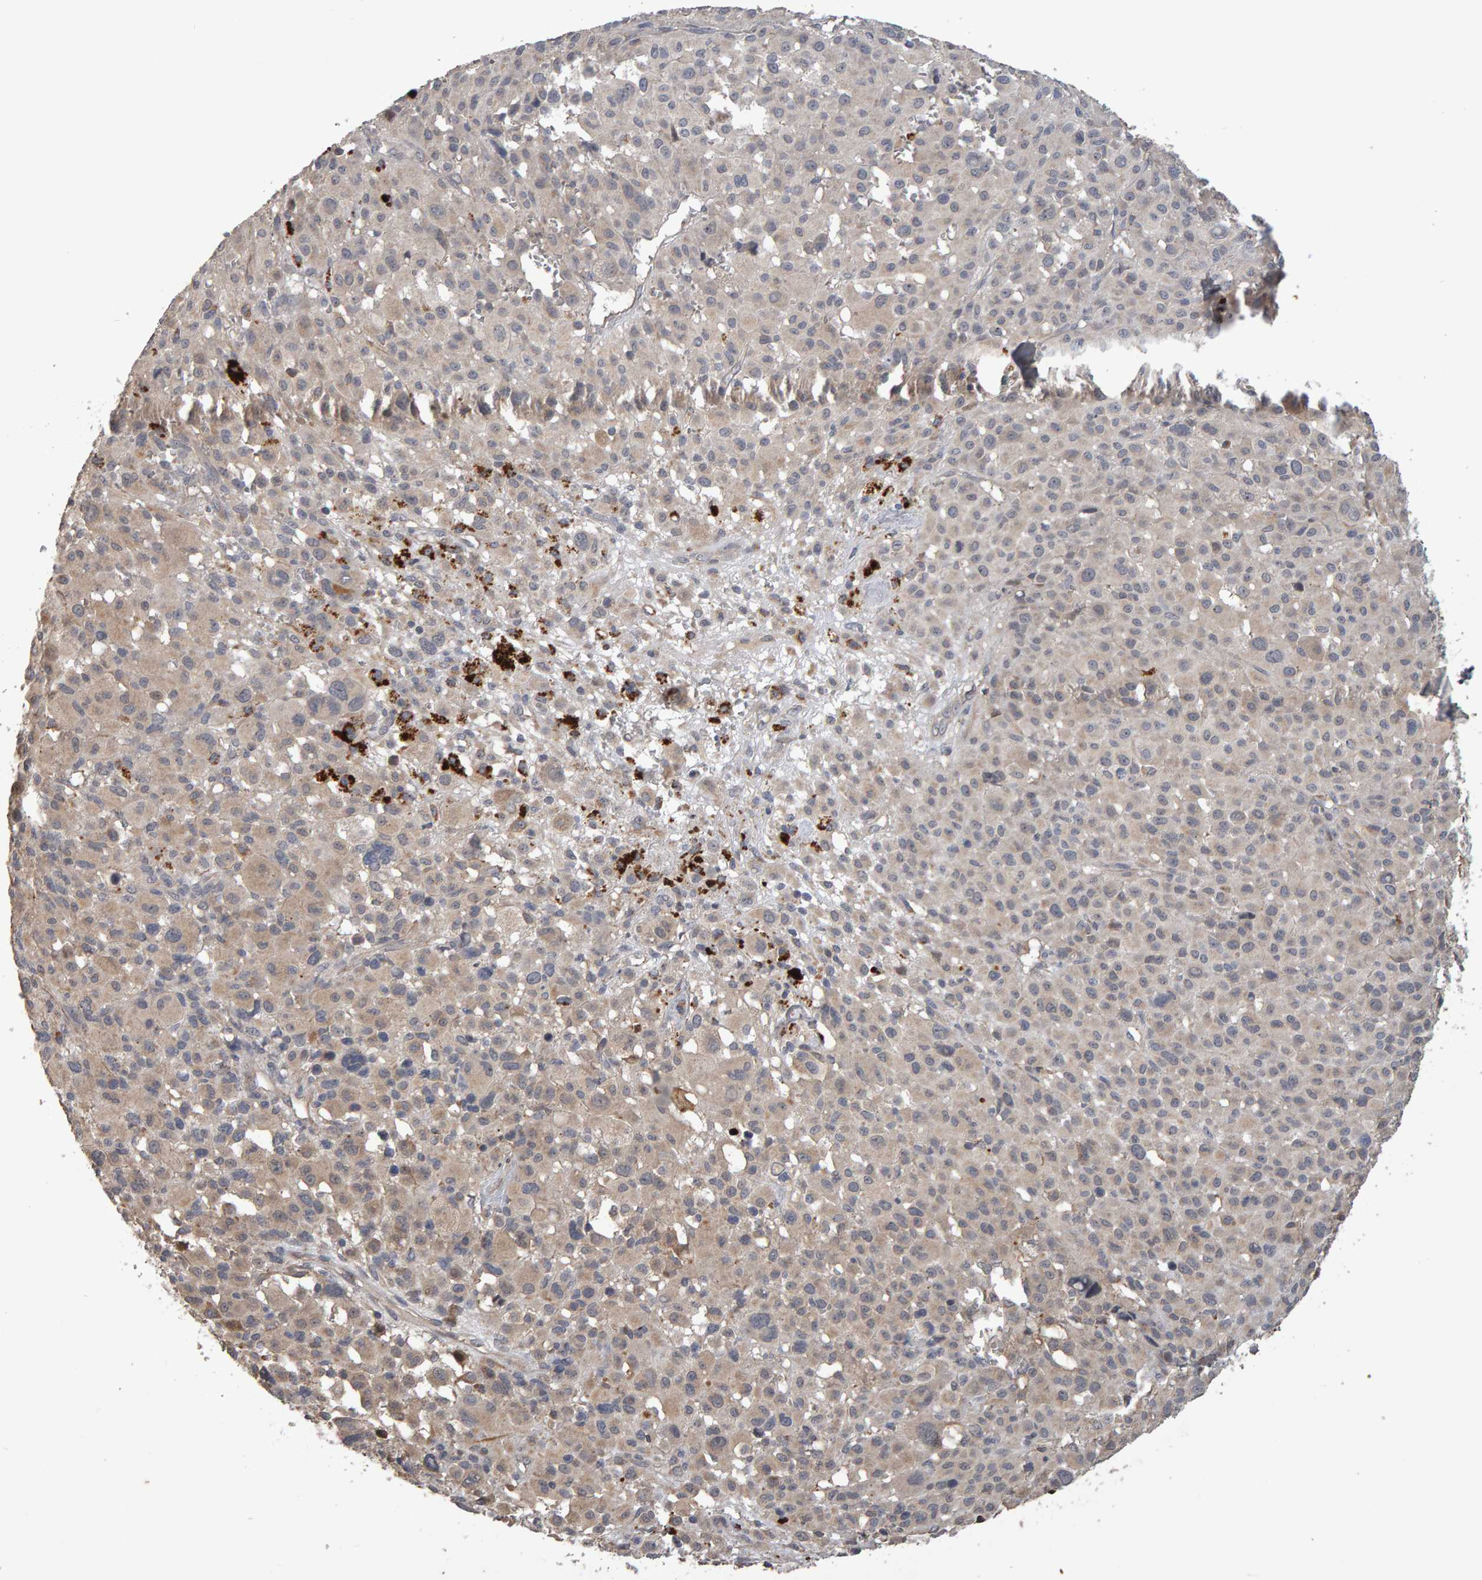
{"staining": {"intensity": "weak", "quantity": "<25%", "location": "cytoplasmic/membranous"}, "tissue": "melanoma", "cell_type": "Tumor cells", "image_type": "cancer", "snomed": [{"axis": "morphology", "description": "Malignant melanoma, Metastatic site"}, {"axis": "topography", "description": "Skin"}], "caption": "IHC of human melanoma demonstrates no expression in tumor cells. The staining was performed using DAB (3,3'-diaminobenzidine) to visualize the protein expression in brown, while the nuclei were stained in blue with hematoxylin (Magnification: 20x).", "gene": "COASY", "patient": {"sex": "female", "age": 74}}